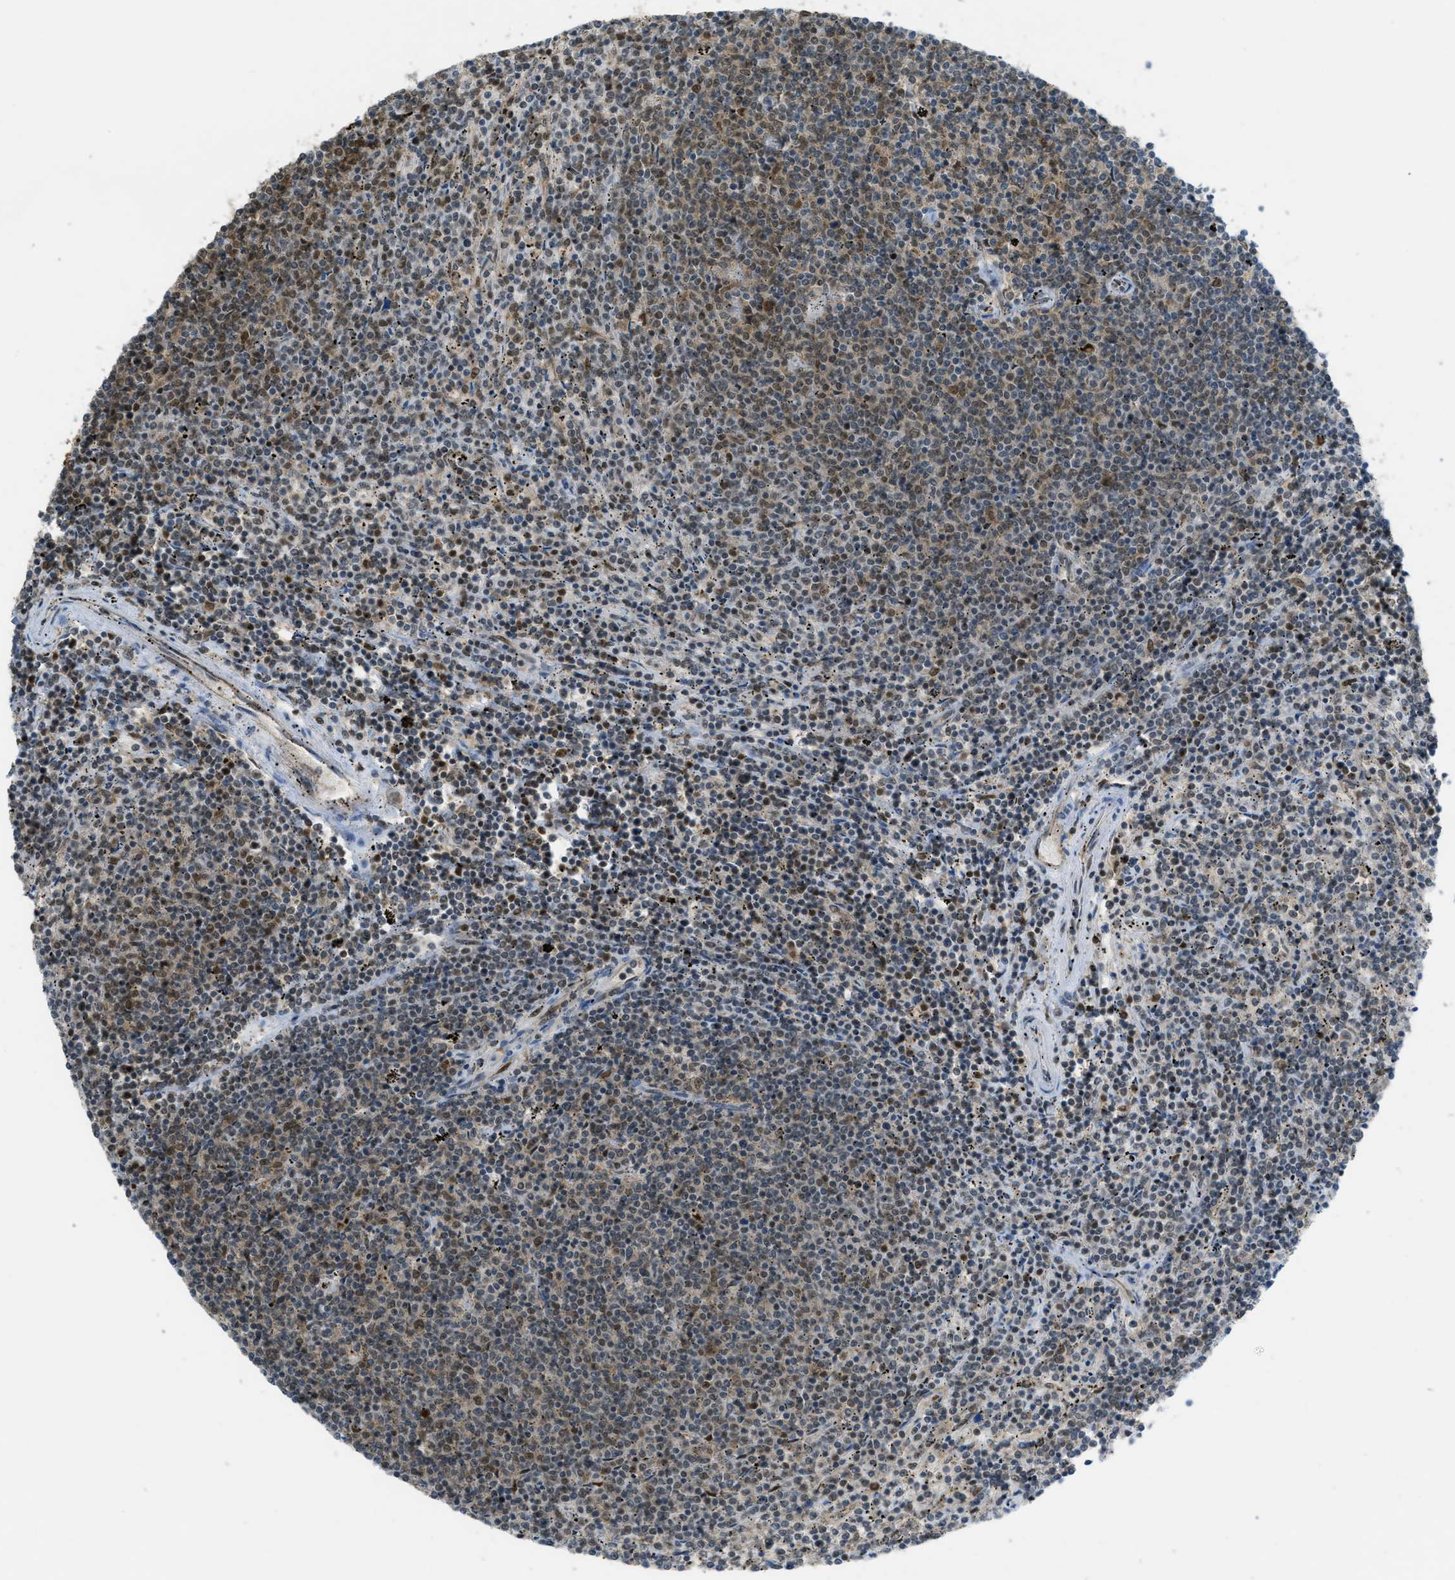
{"staining": {"intensity": "moderate", "quantity": "<25%", "location": "cytoplasmic/membranous,nuclear"}, "tissue": "lymphoma", "cell_type": "Tumor cells", "image_type": "cancer", "snomed": [{"axis": "morphology", "description": "Malignant lymphoma, non-Hodgkin's type, Low grade"}, {"axis": "topography", "description": "Spleen"}], "caption": "The image displays staining of lymphoma, revealing moderate cytoplasmic/membranous and nuclear protein staining (brown color) within tumor cells.", "gene": "TNPO1", "patient": {"sex": "female", "age": 50}}